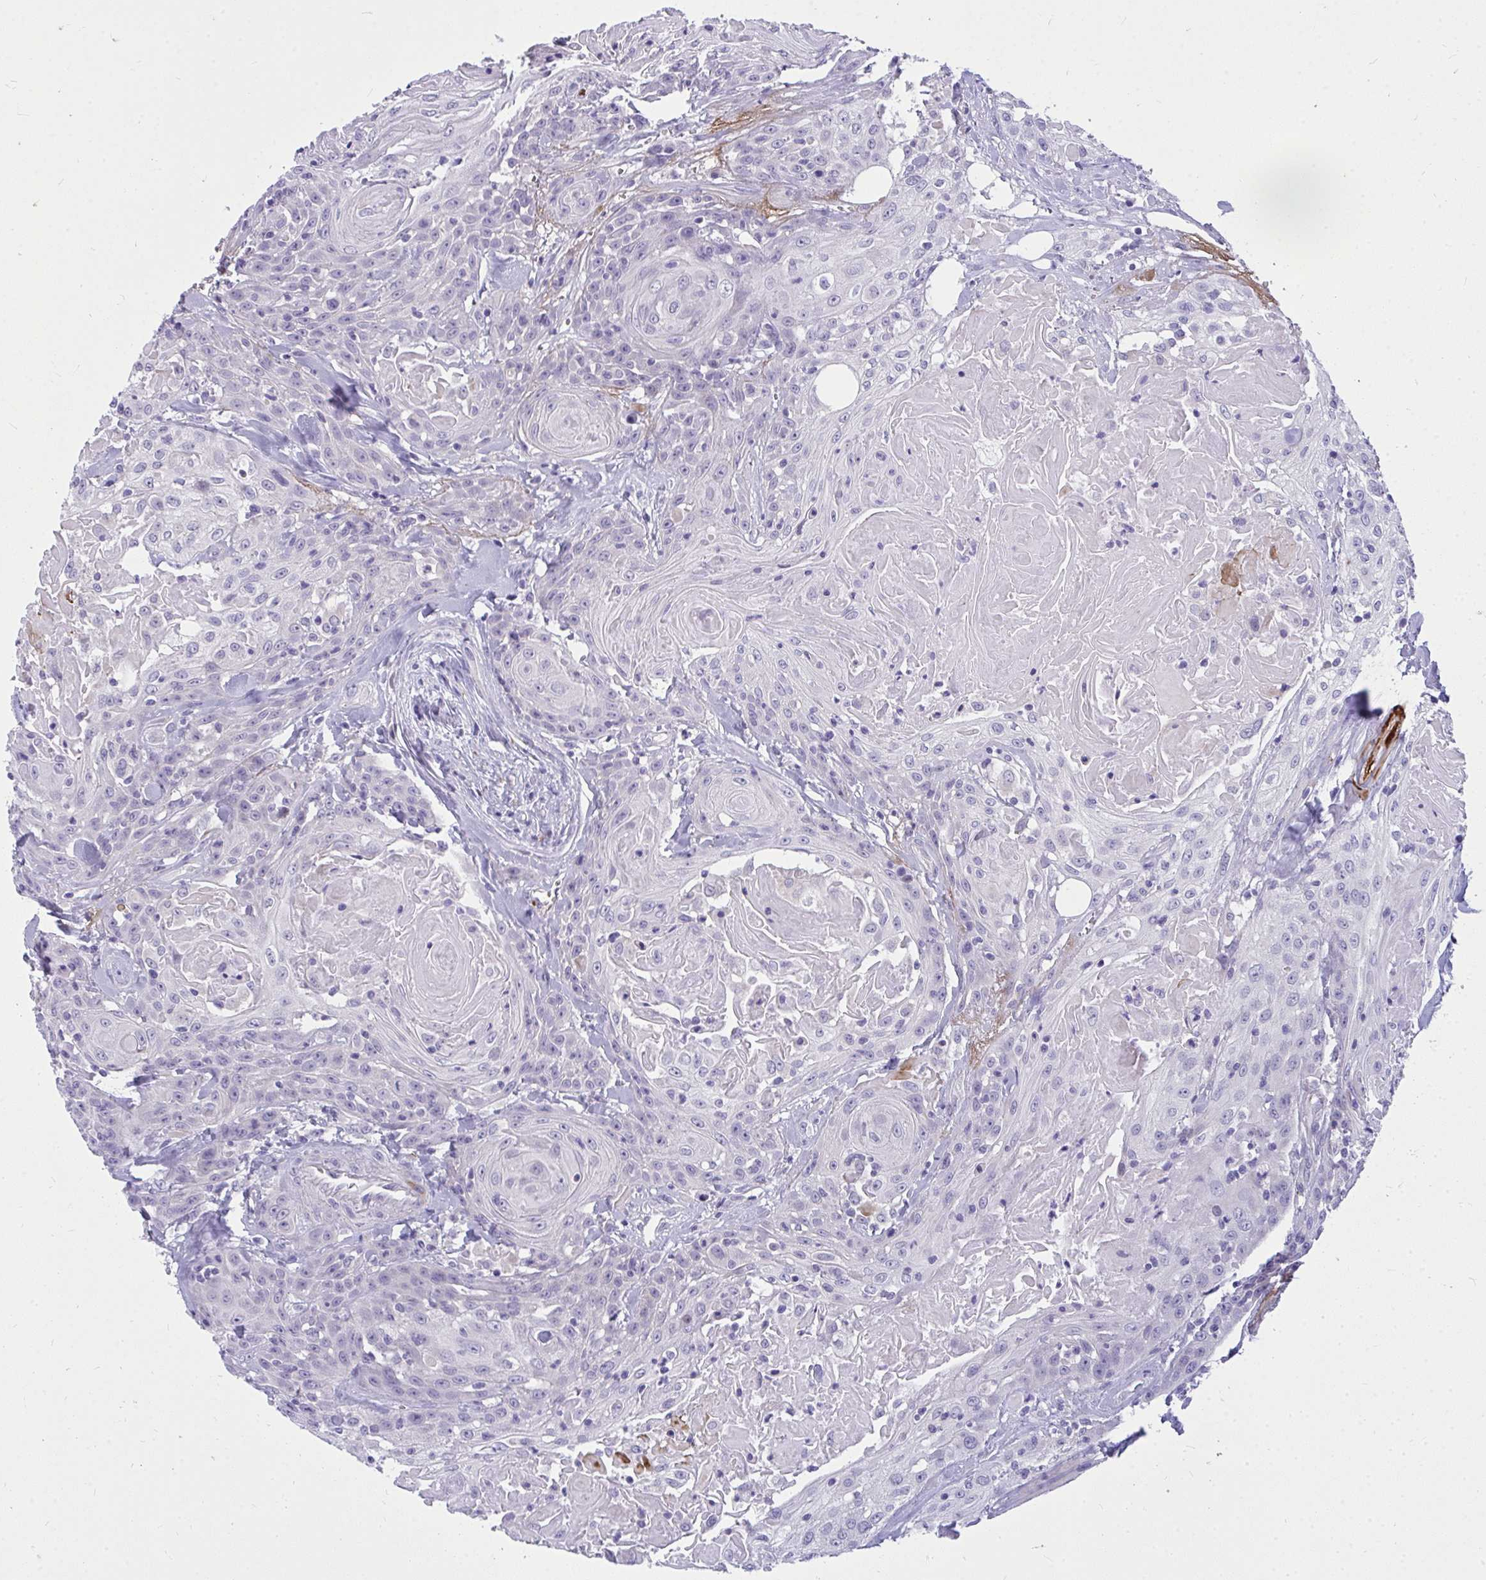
{"staining": {"intensity": "negative", "quantity": "none", "location": "none"}, "tissue": "head and neck cancer", "cell_type": "Tumor cells", "image_type": "cancer", "snomed": [{"axis": "morphology", "description": "Squamous cell carcinoma, NOS"}, {"axis": "topography", "description": "Head-Neck"}], "caption": "Tumor cells are negative for protein expression in human head and neck squamous cell carcinoma.", "gene": "TSBP1", "patient": {"sex": "female", "age": 84}}